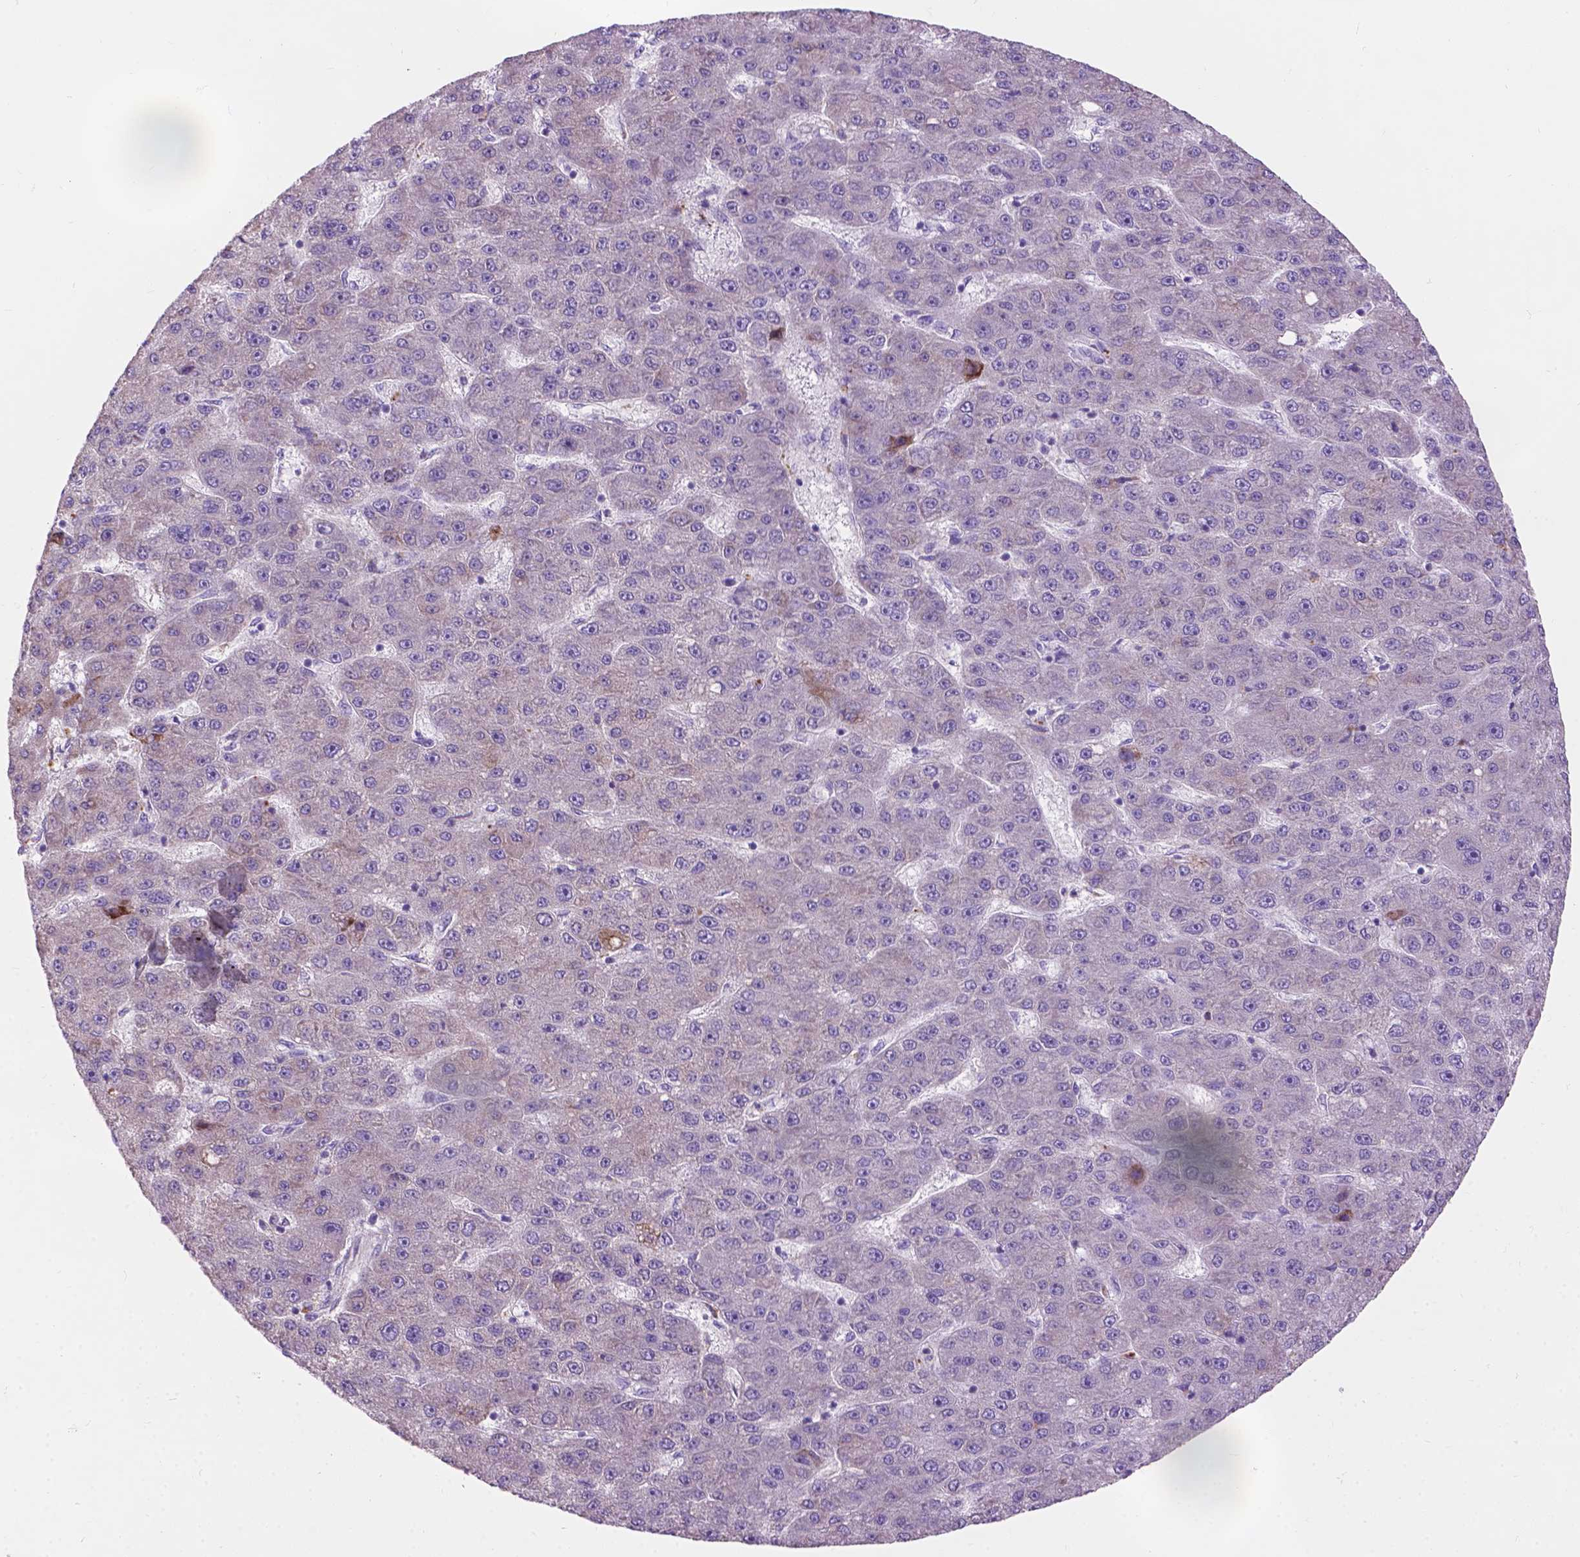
{"staining": {"intensity": "negative", "quantity": "none", "location": "none"}, "tissue": "liver cancer", "cell_type": "Tumor cells", "image_type": "cancer", "snomed": [{"axis": "morphology", "description": "Carcinoma, Hepatocellular, NOS"}, {"axis": "topography", "description": "Liver"}], "caption": "Tumor cells show no significant protein positivity in liver cancer.", "gene": "NOXO1", "patient": {"sex": "male", "age": 67}}